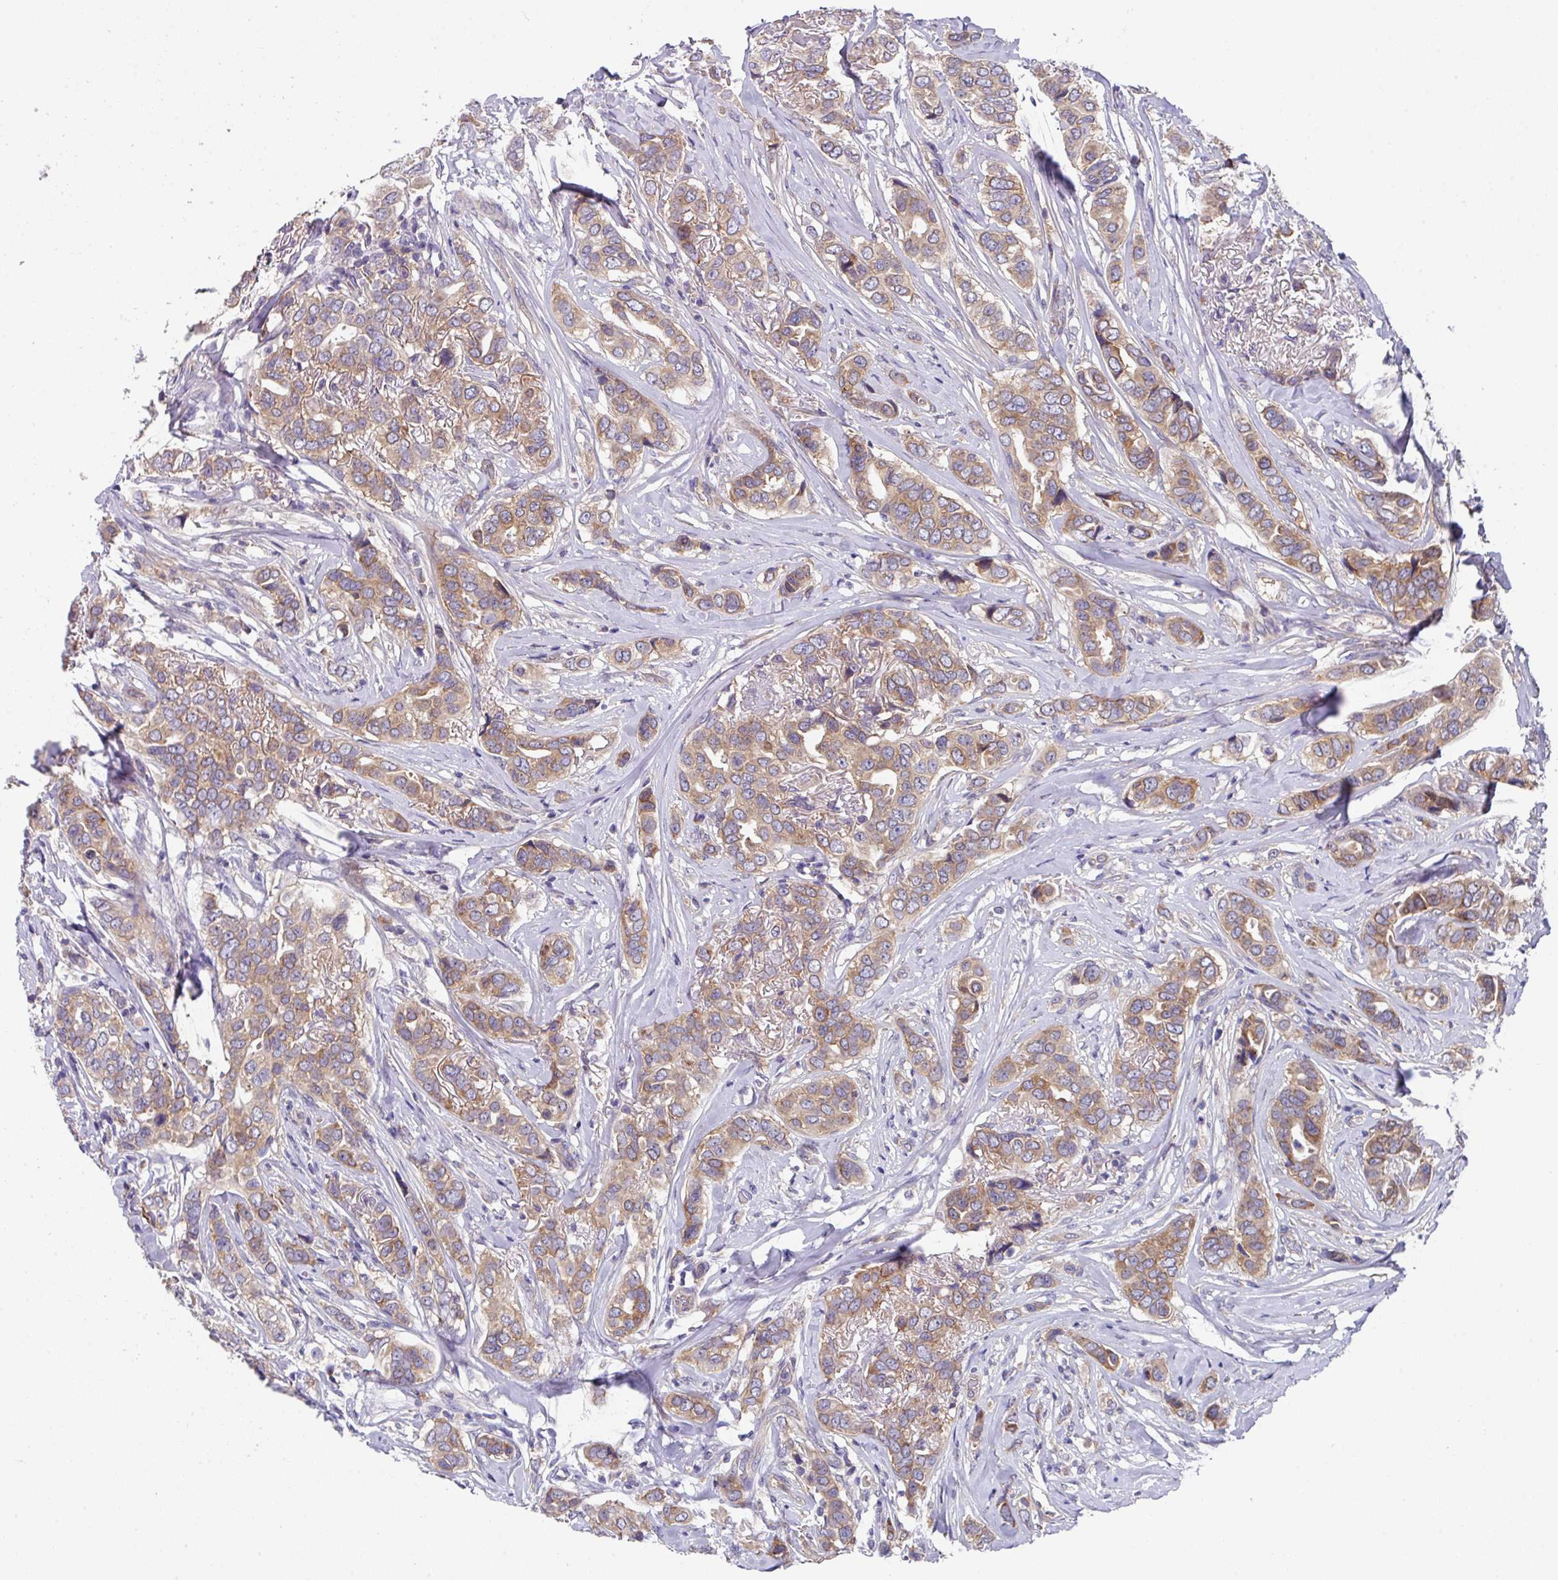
{"staining": {"intensity": "moderate", "quantity": ">75%", "location": "cytoplasmic/membranous"}, "tissue": "breast cancer", "cell_type": "Tumor cells", "image_type": "cancer", "snomed": [{"axis": "morphology", "description": "Lobular carcinoma"}, {"axis": "topography", "description": "Breast"}], "caption": "A medium amount of moderate cytoplasmic/membranous staining is seen in approximately >75% of tumor cells in breast lobular carcinoma tissue. (brown staining indicates protein expression, while blue staining denotes nuclei).", "gene": "EIF4B", "patient": {"sex": "female", "age": 51}}